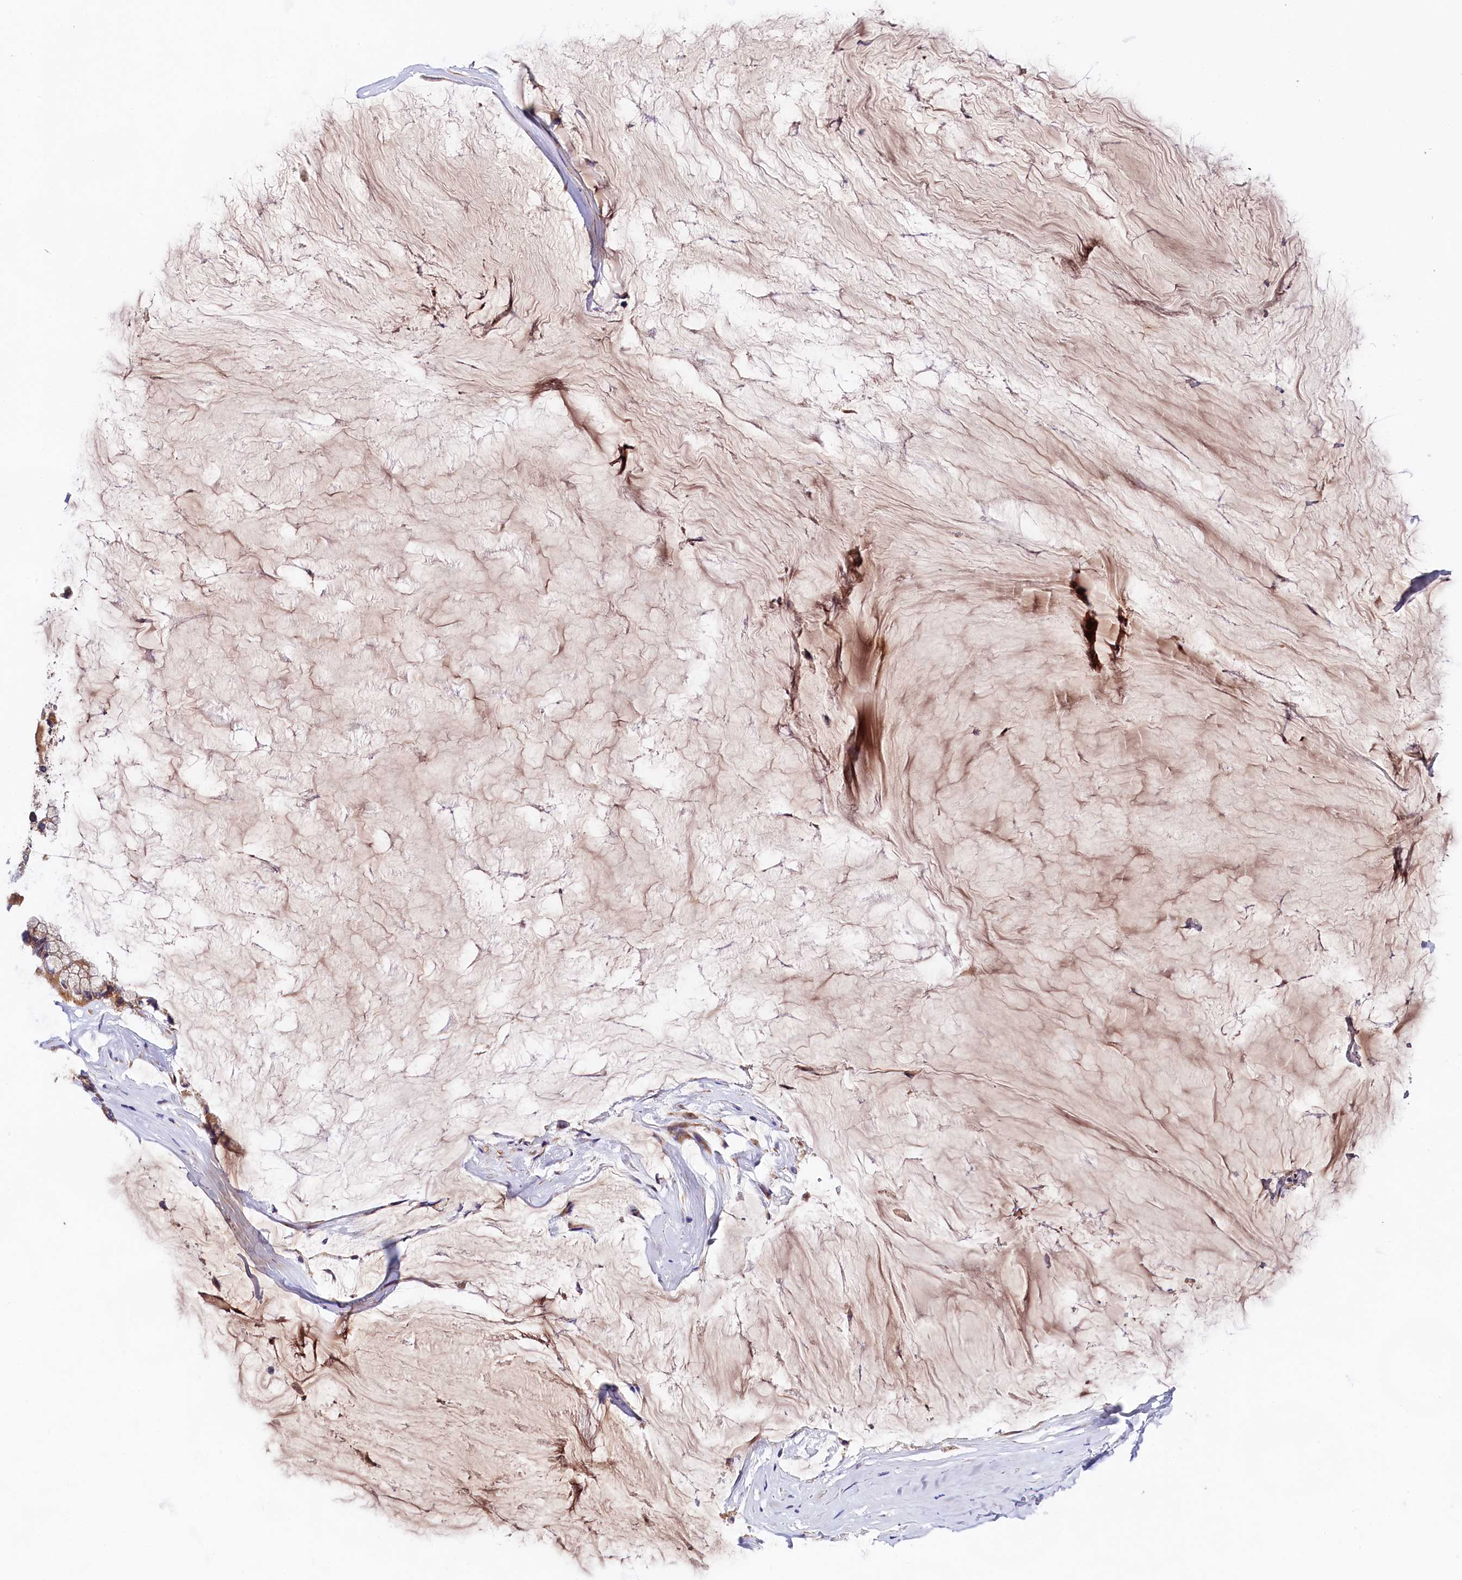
{"staining": {"intensity": "weak", "quantity": ">75%", "location": "cytoplasmic/membranous"}, "tissue": "ovarian cancer", "cell_type": "Tumor cells", "image_type": "cancer", "snomed": [{"axis": "morphology", "description": "Cystadenocarcinoma, mucinous, NOS"}, {"axis": "topography", "description": "Ovary"}], "caption": "Ovarian mucinous cystadenocarcinoma tissue displays weak cytoplasmic/membranous positivity in about >75% of tumor cells", "gene": "SPG11", "patient": {"sex": "female", "age": 39}}